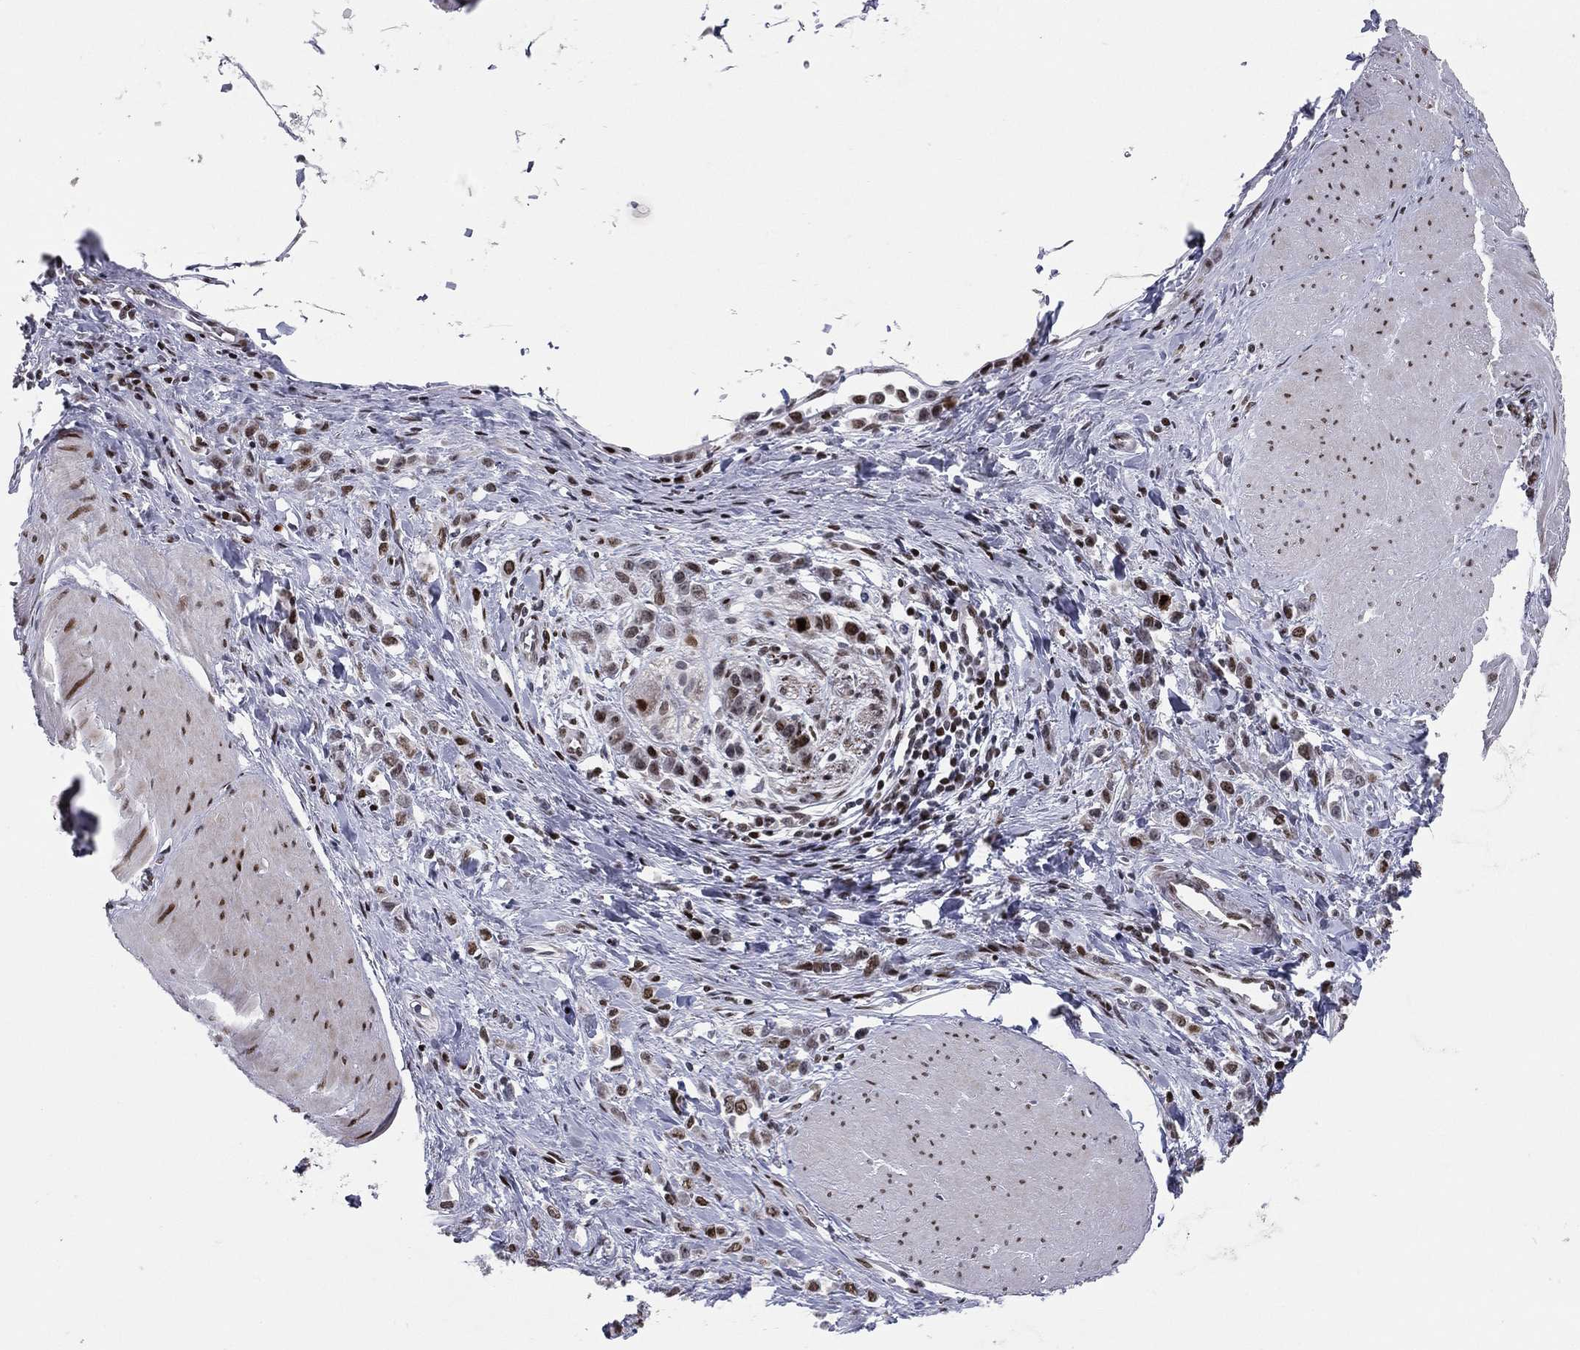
{"staining": {"intensity": "moderate", "quantity": "<25%", "location": "nuclear"}, "tissue": "stomach cancer", "cell_type": "Tumor cells", "image_type": "cancer", "snomed": [{"axis": "morphology", "description": "Adenocarcinoma, NOS"}, {"axis": "topography", "description": "Stomach"}], "caption": "Immunohistochemistry (IHC) of stomach cancer shows low levels of moderate nuclear positivity in about <25% of tumor cells.", "gene": "RTF1", "patient": {"sex": "male", "age": 47}}